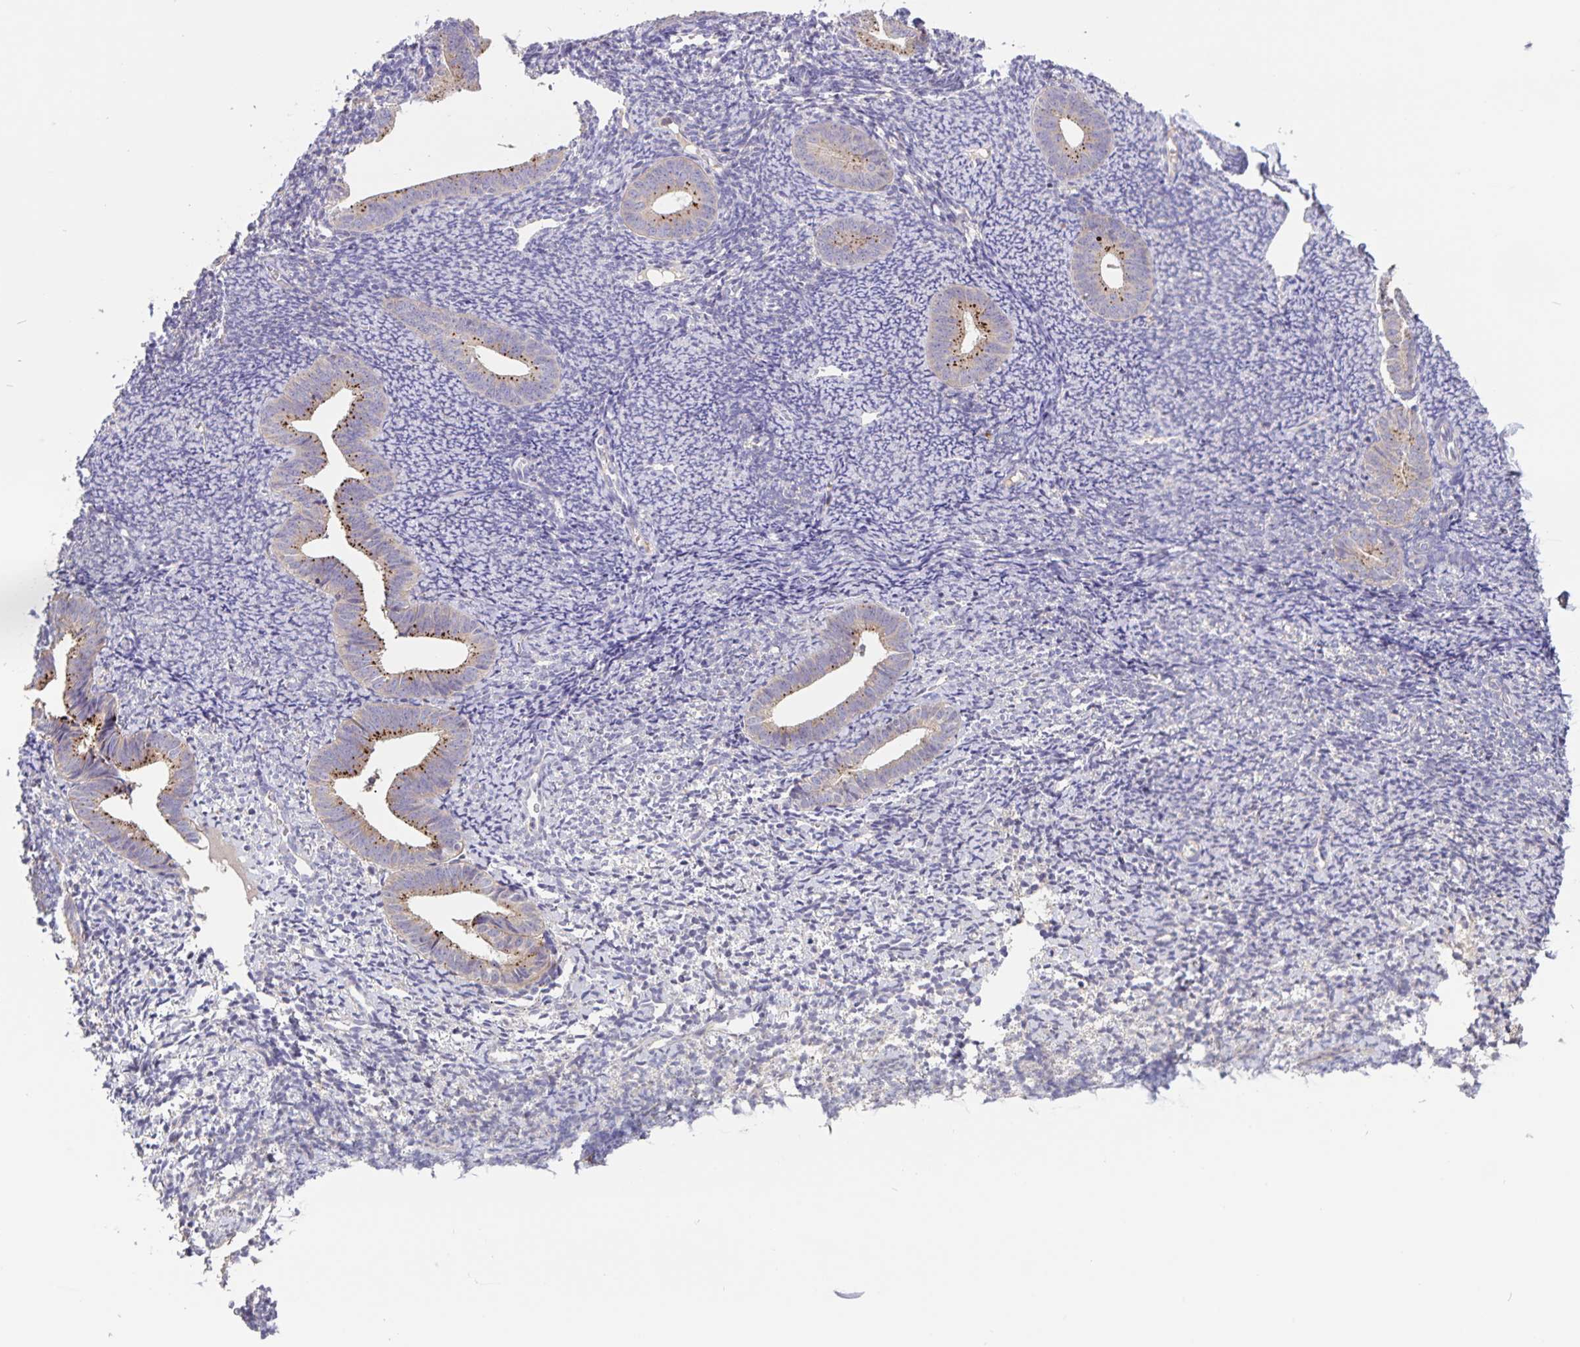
{"staining": {"intensity": "negative", "quantity": "none", "location": "none"}, "tissue": "endometrium", "cell_type": "Cells in endometrial stroma", "image_type": "normal", "snomed": [{"axis": "morphology", "description": "Normal tissue, NOS"}, {"axis": "topography", "description": "Endometrium"}], "caption": "A high-resolution micrograph shows immunohistochemistry staining of normal endometrium, which exhibits no significant expression in cells in endometrial stroma.", "gene": "FBXL16", "patient": {"sex": "female", "age": 39}}